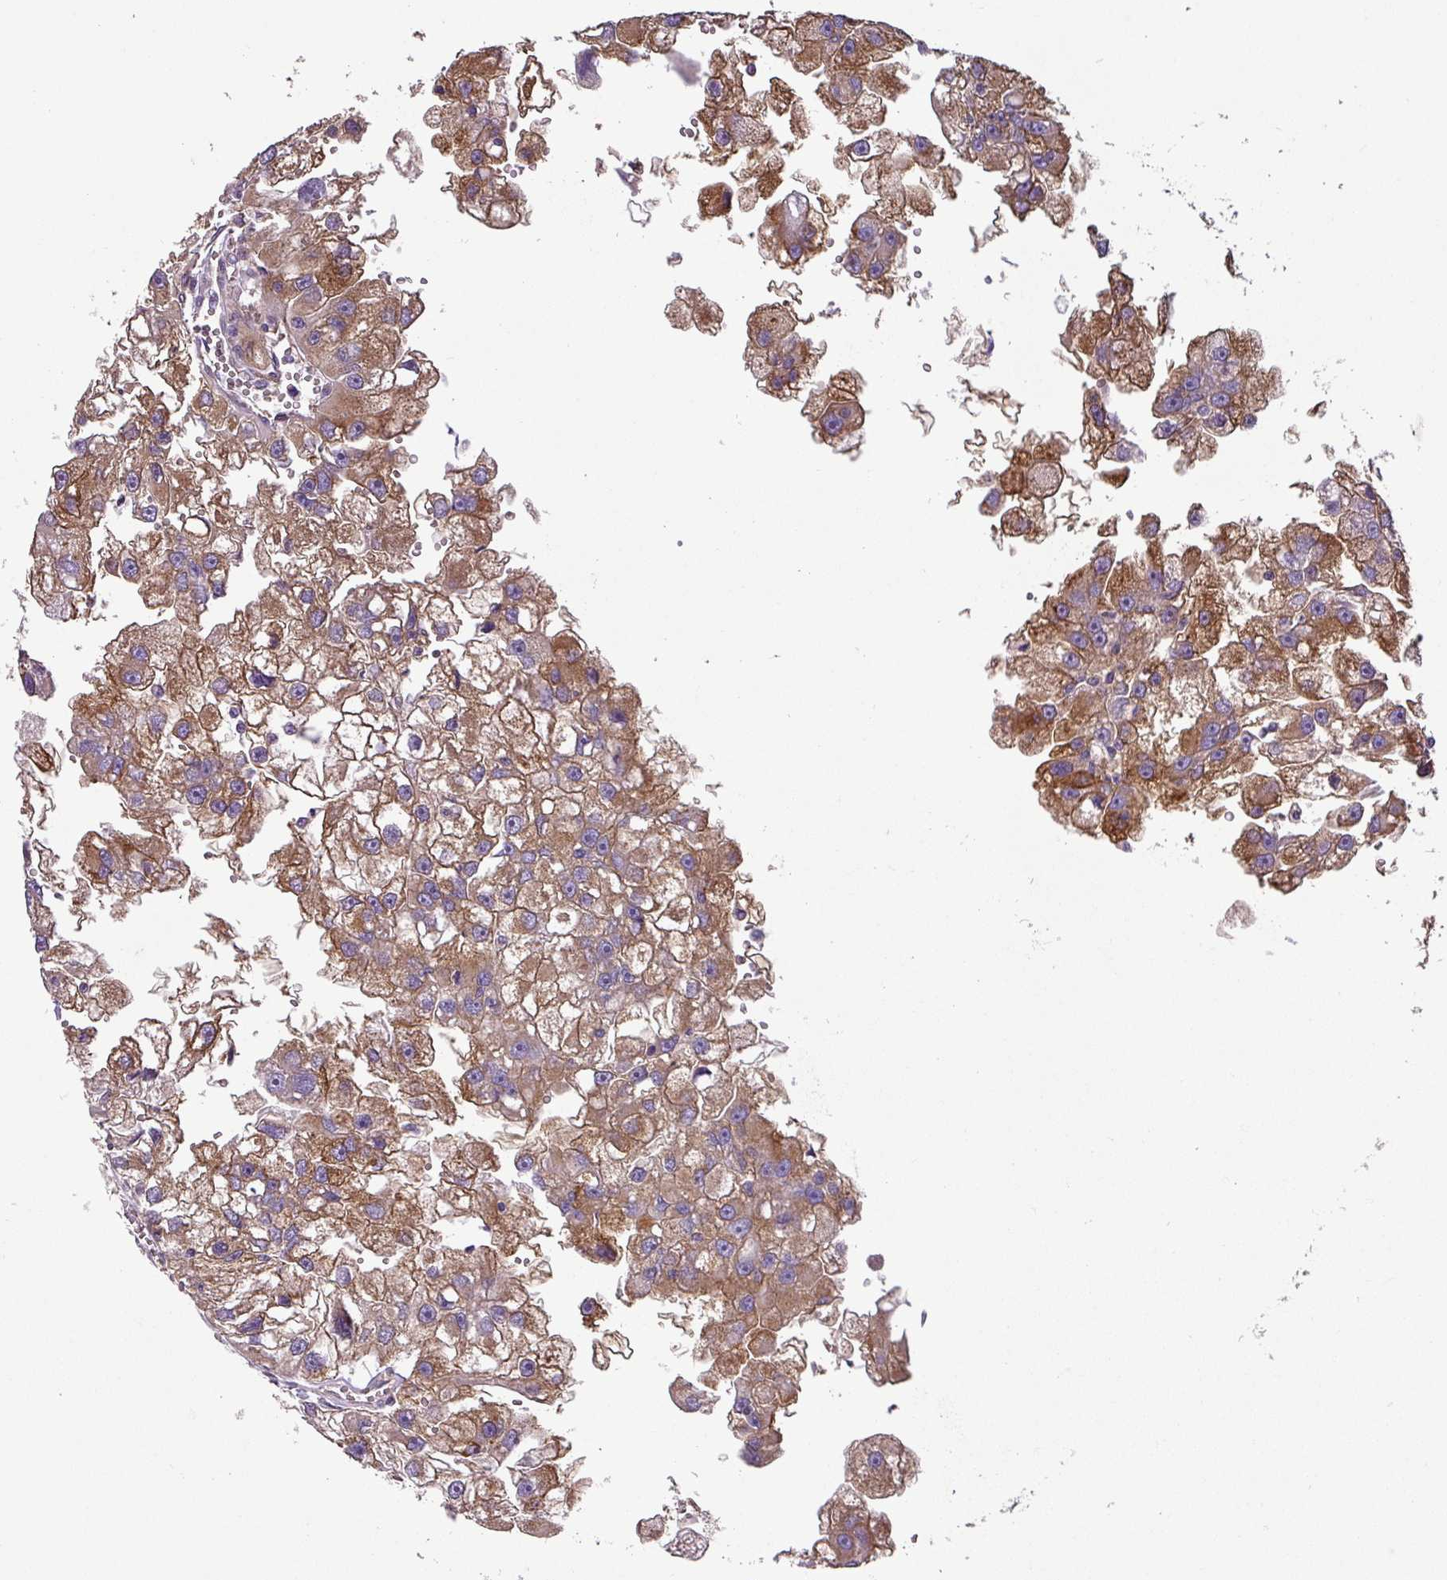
{"staining": {"intensity": "moderate", "quantity": ">75%", "location": "cytoplasmic/membranous"}, "tissue": "renal cancer", "cell_type": "Tumor cells", "image_type": "cancer", "snomed": [{"axis": "morphology", "description": "Adenocarcinoma, NOS"}, {"axis": "topography", "description": "Kidney"}], "caption": "This histopathology image reveals renal adenocarcinoma stained with immunohistochemistry to label a protein in brown. The cytoplasmic/membranous of tumor cells show moderate positivity for the protein. Nuclei are counter-stained blue.", "gene": "SLC23A2", "patient": {"sex": "male", "age": 63}}